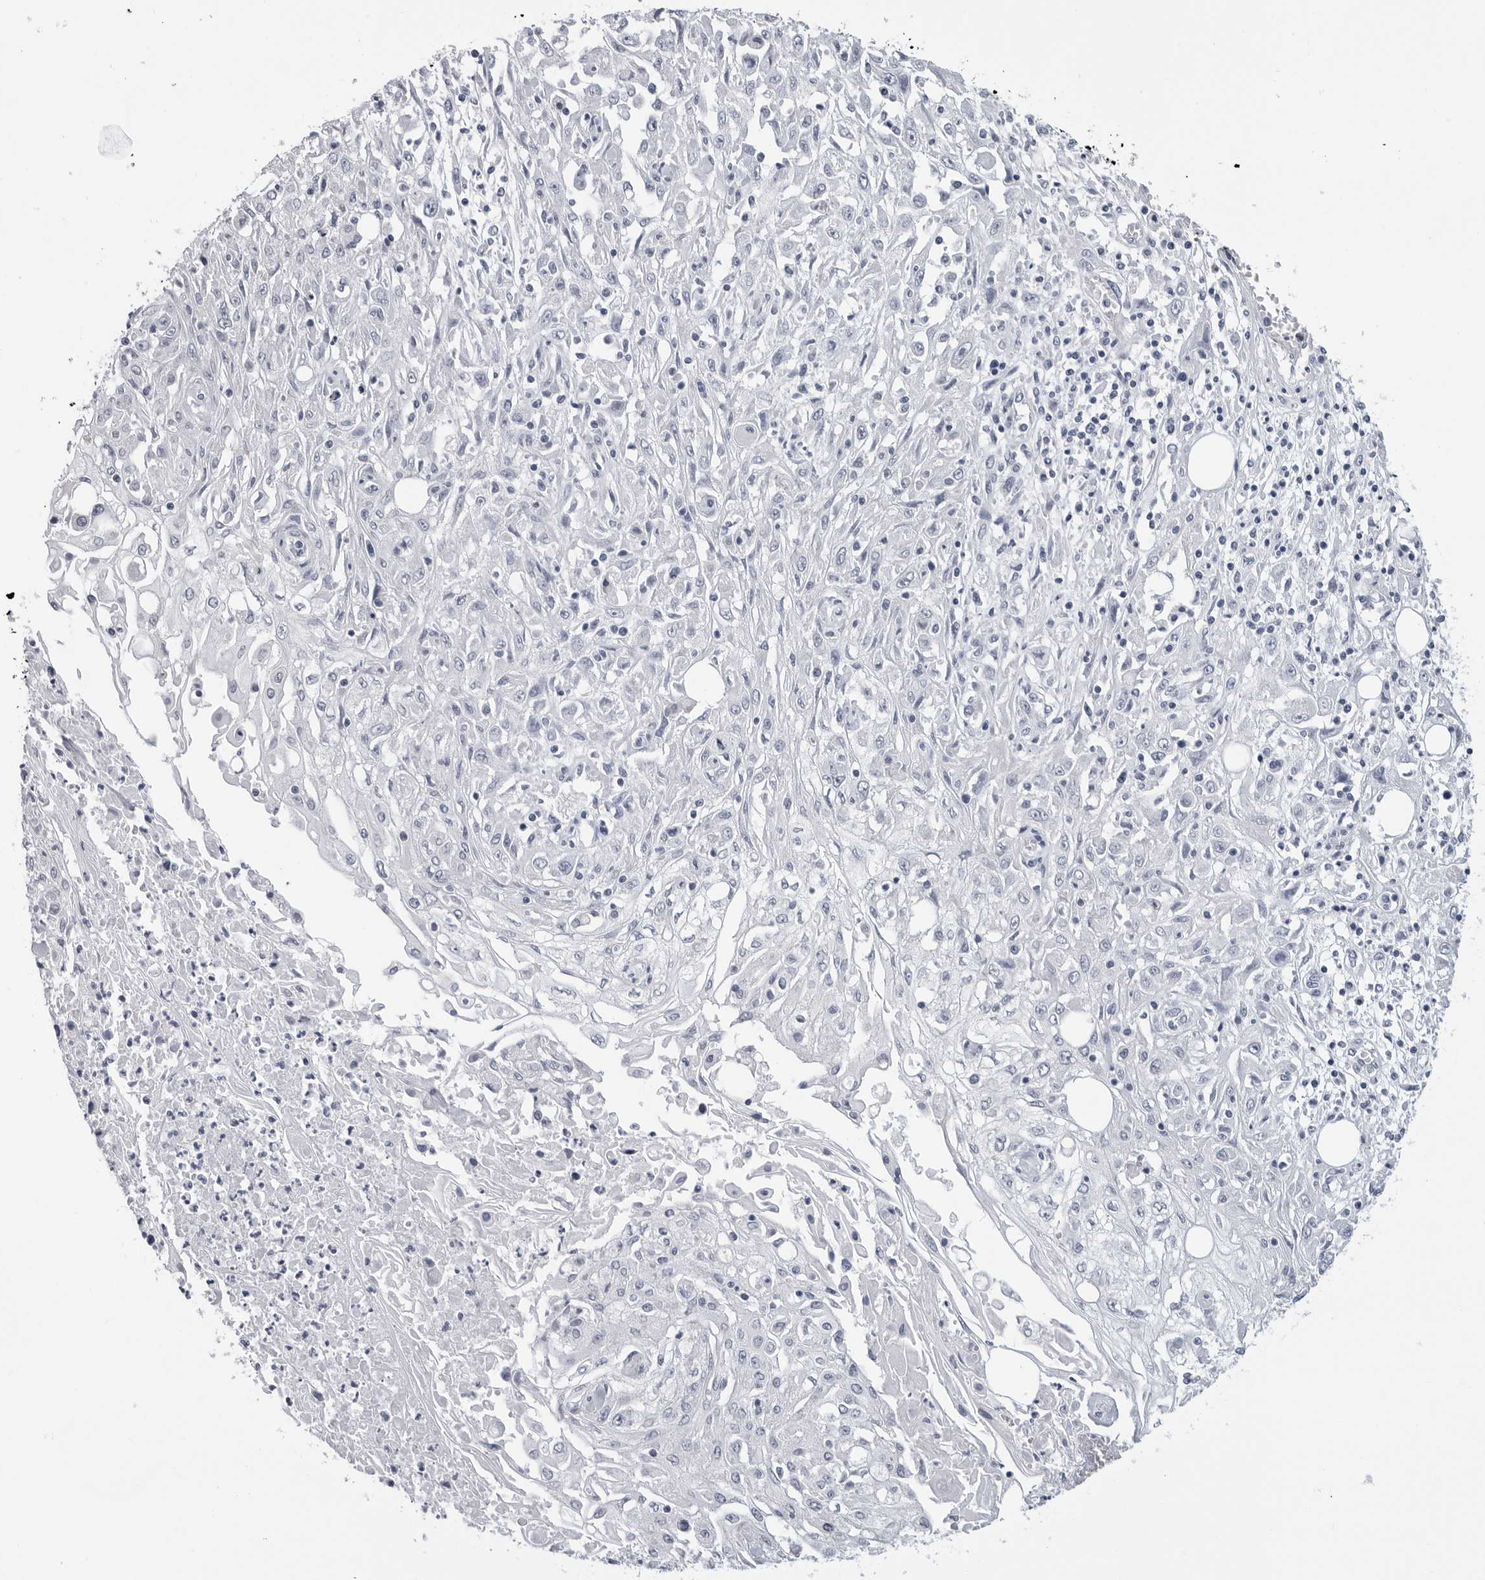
{"staining": {"intensity": "negative", "quantity": "none", "location": "none"}, "tissue": "skin cancer", "cell_type": "Tumor cells", "image_type": "cancer", "snomed": [{"axis": "morphology", "description": "Squamous cell carcinoma, NOS"}, {"axis": "morphology", "description": "Squamous cell carcinoma, metastatic, NOS"}, {"axis": "topography", "description": "Skin"}, {"axis": "topography", "description": "Lymph node"}], "caption": "DAB immunohistochemical staining of skin cancer (squamous cell carcinoma) shows no significant expression in tumor cells.", "gene": "PGA3", "patient": {"sex": "male", "age": 75}}